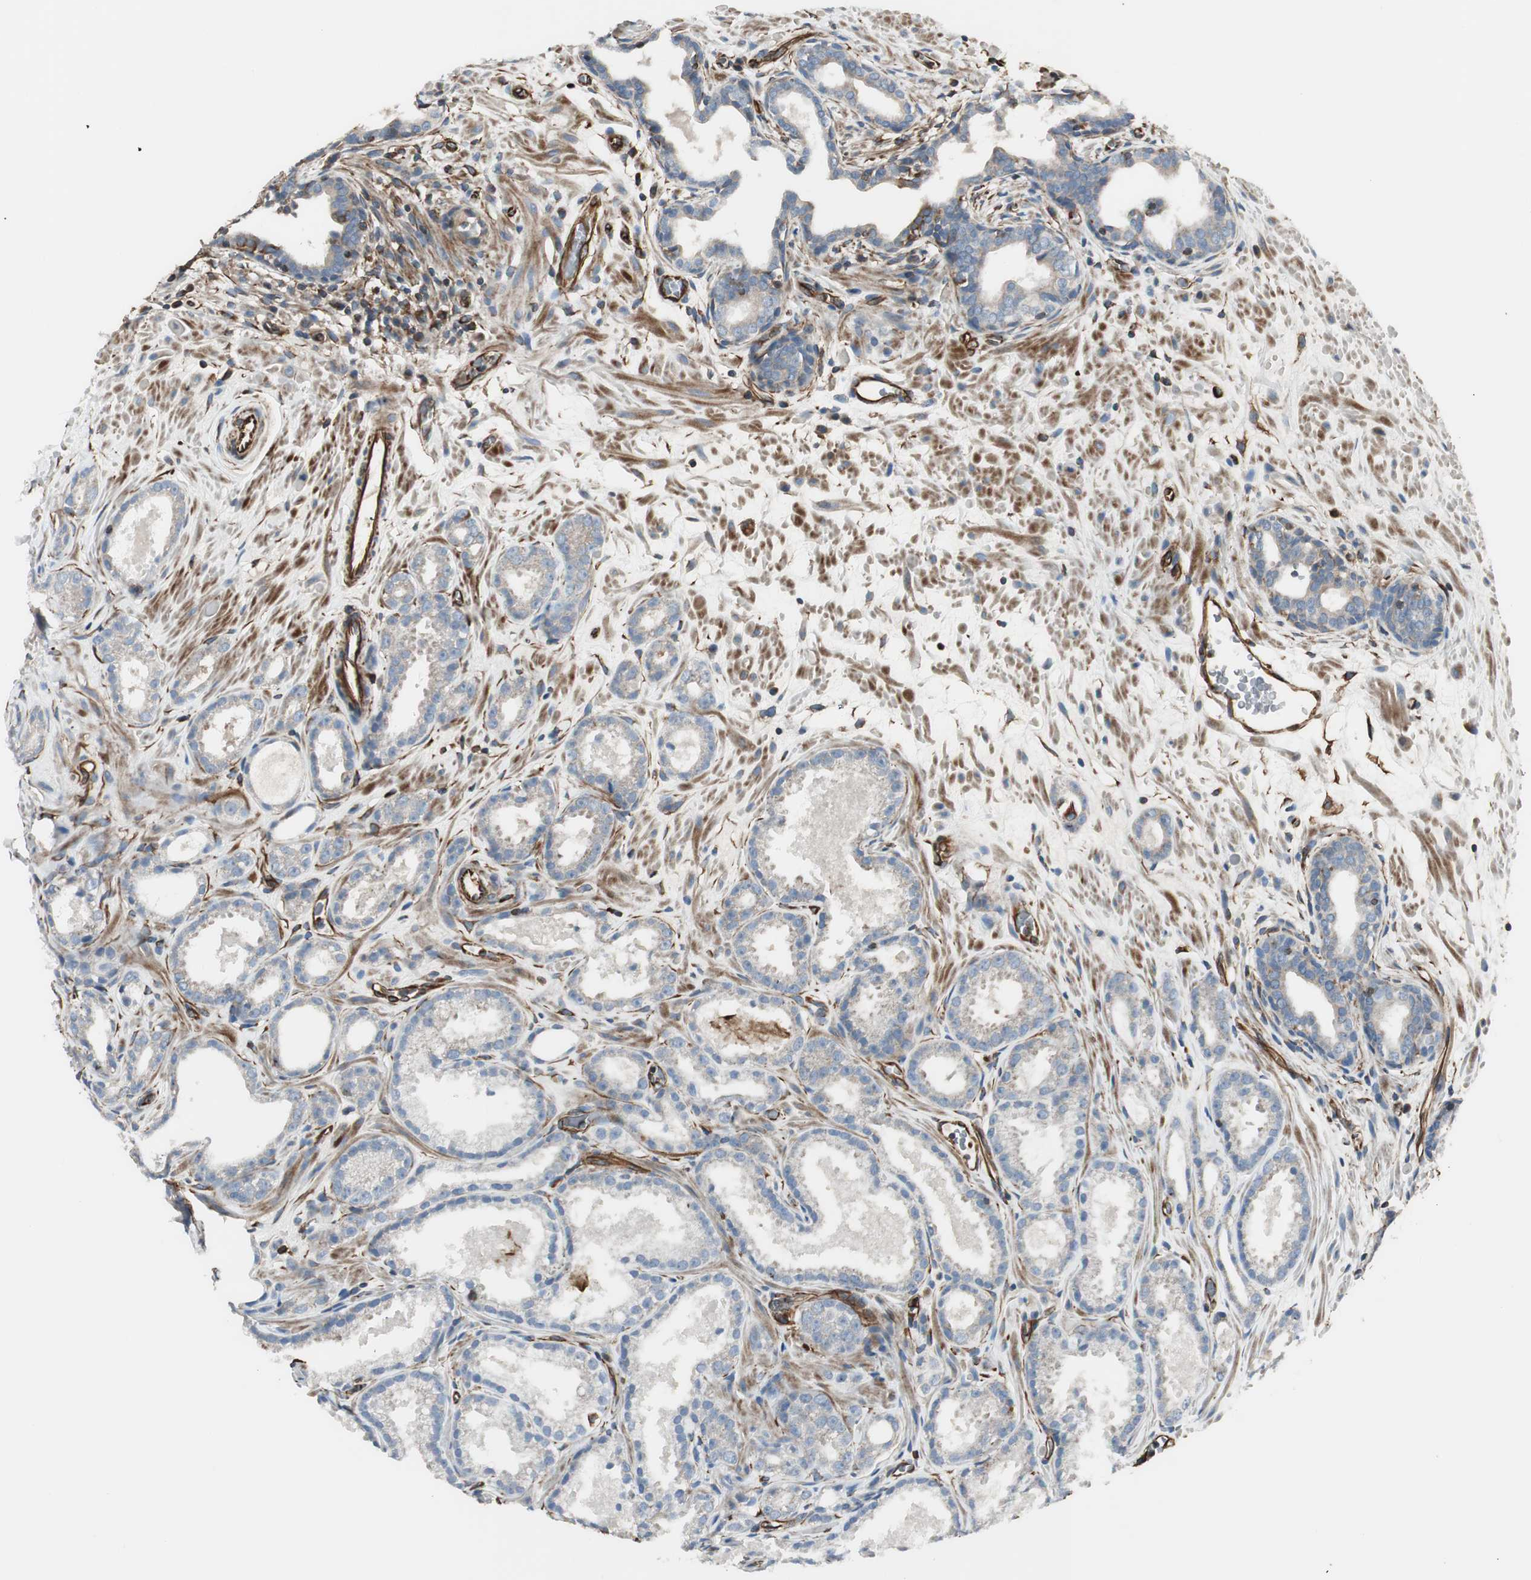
{"staining": {"intensity": "negative", "quantity": "none", "location": "none"}, "tissue": "prostate cancer", "cell_type": "Tumor cells", "image_type": "cancer", "snomed": [{"axis": "morphology", "description": "Adenocarcinoma, Low grade"}, {"axis": "topography", "description": "Prostate"}], "caption": "An immunohistochemistry (IHC) micrograph of prostate low-grade adenocarcinoma is shown. There is no staining in tumor cells of prostate low-grade adenocarcinoma.", "gene": "SRCIN1", "patient": {"sex": "male", "age": 57}}